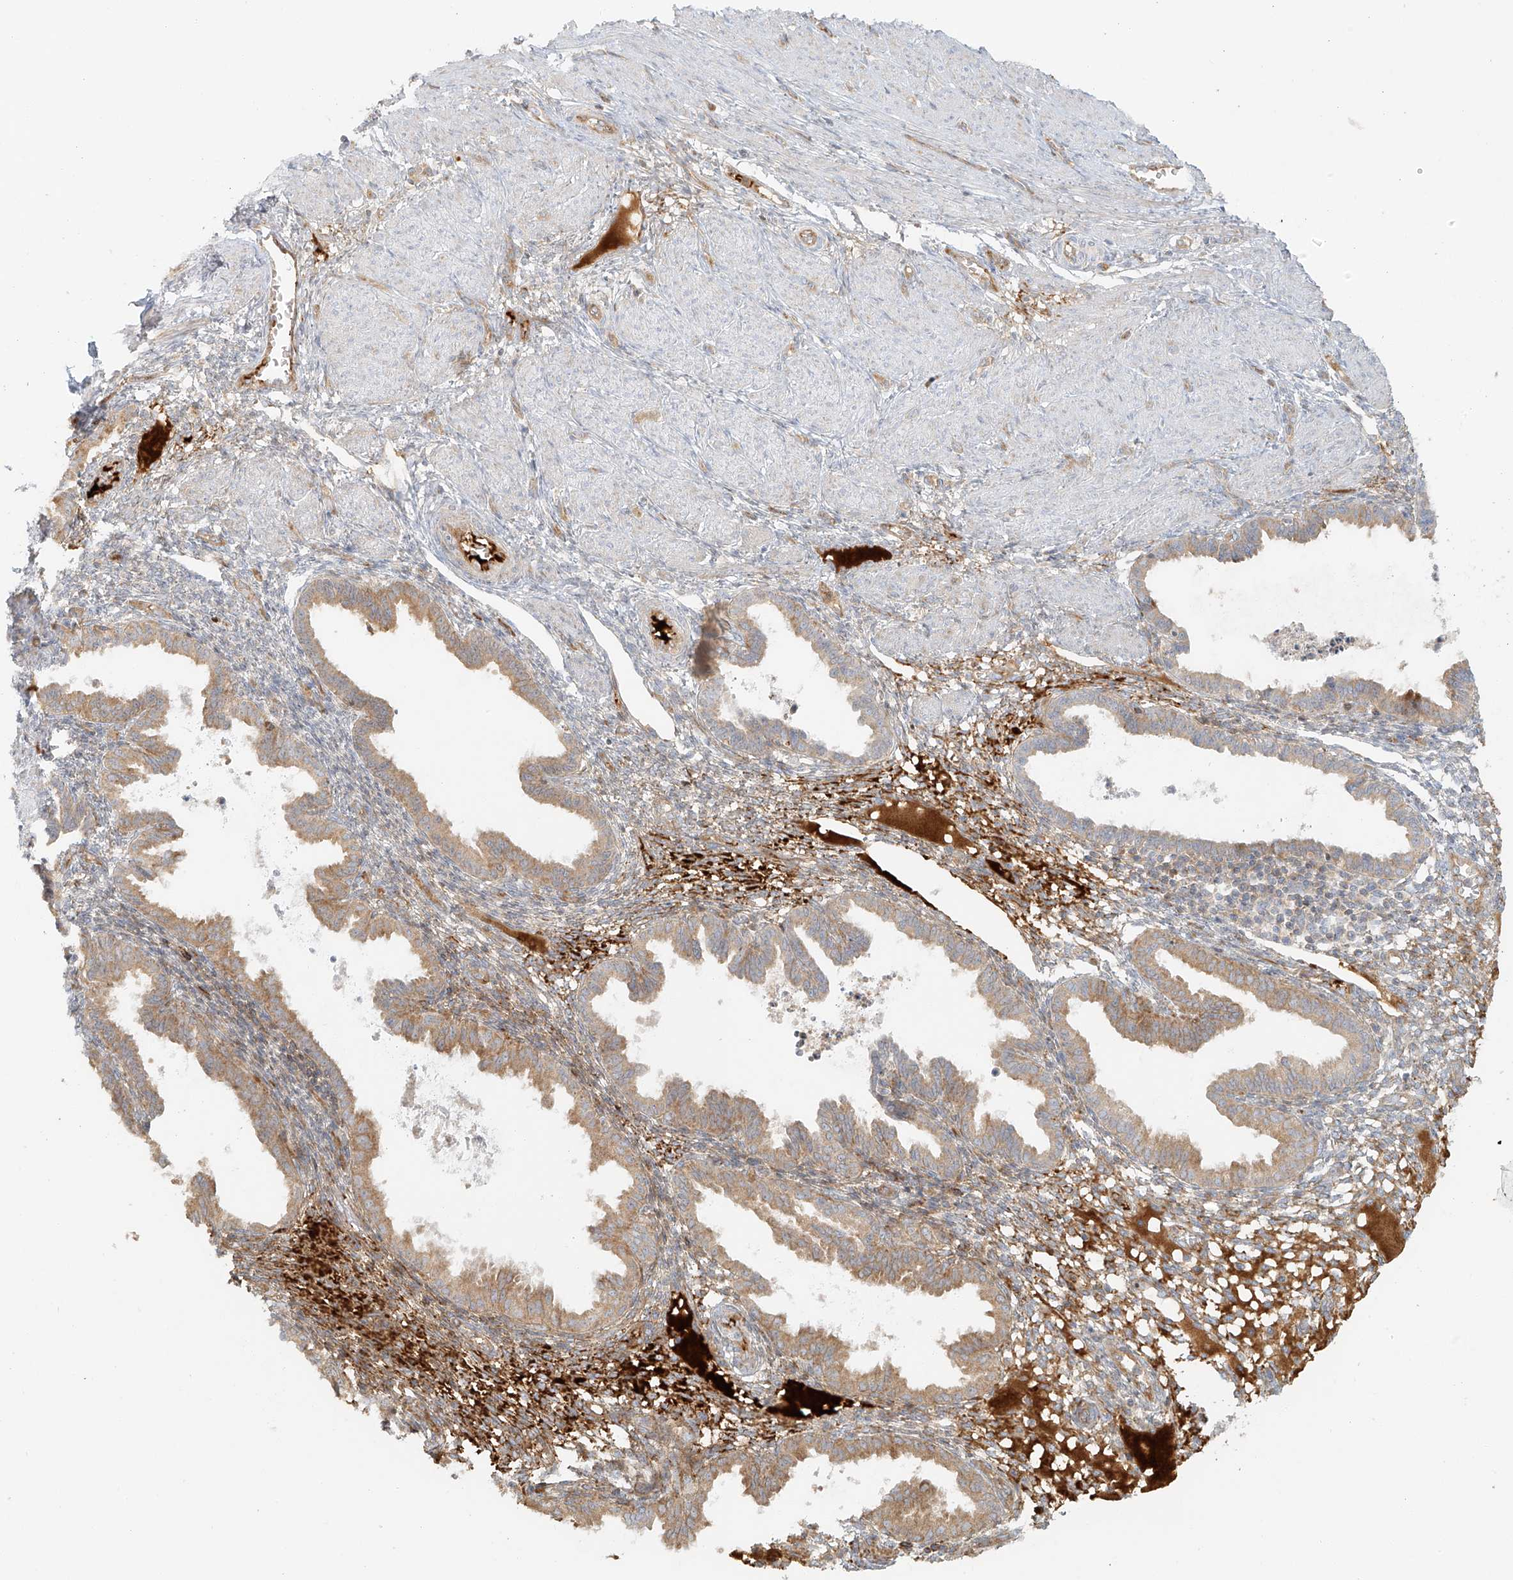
{"staining": {"intensity": "moderate", "quantity": "<25%", "location": "cytoplasmic/membranous"}, "tissue": "endometrium", "cell_type": "Cells in endometrial stroma", "image_type": "normal", "snomed": [{"axis": "morphology", "description": "Normal tissue, NOS"}, {"axis": "topography", "description": "Endometrium"}], "caption": "This is a photomicrograph of immunohistochemistry (IHC) staining of normal endometrium, which shows moderate staining in the cytoplasmic/membranous of cells in endometrial stroma.", "gene": "MIPEP", "patient": {"sex": "female", "age": 33}}